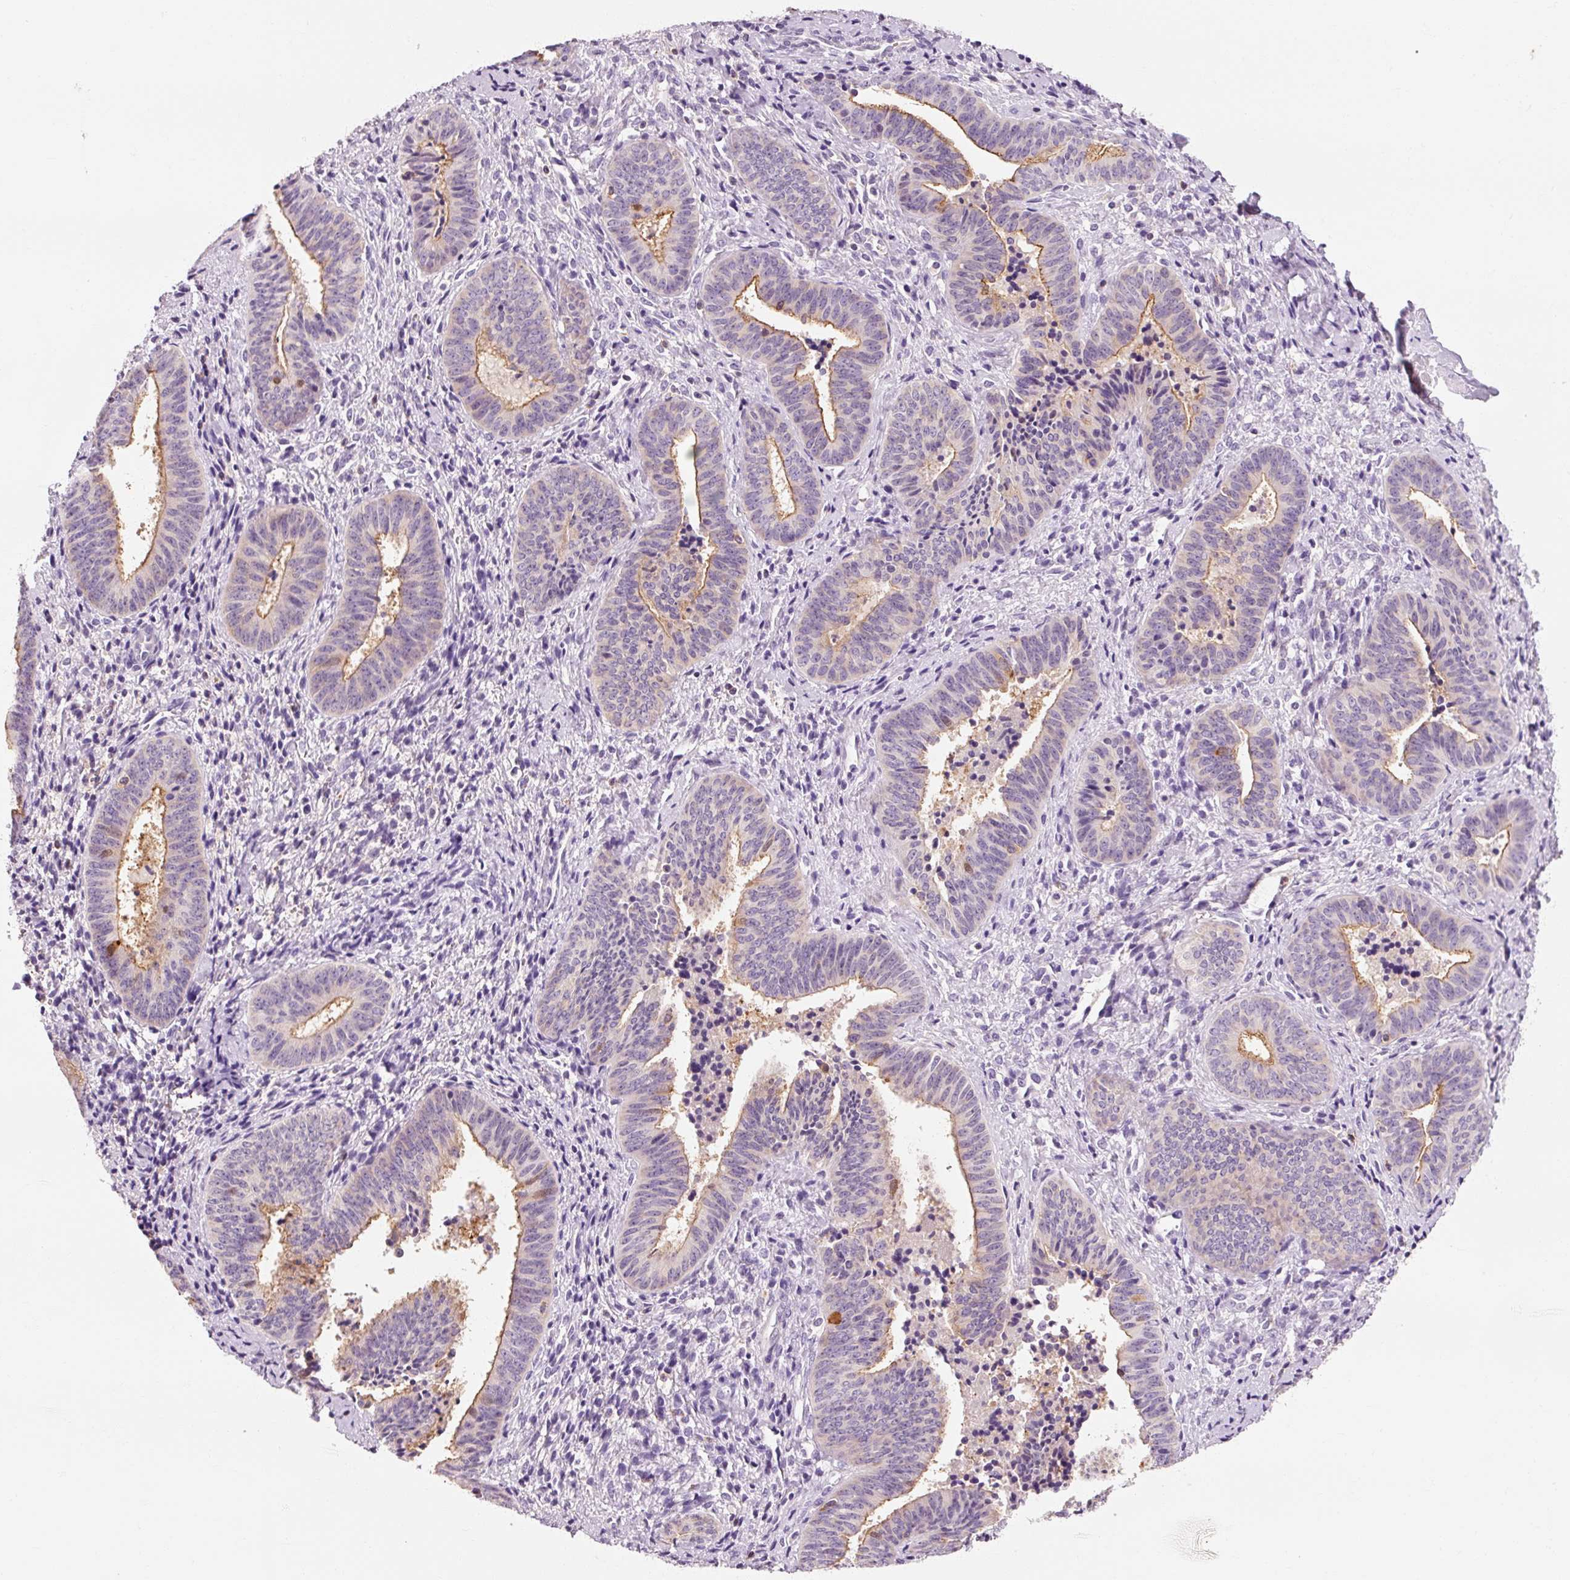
{"staining": {"intensity": "moderate", "quantity": "<25%", "location": "cytoplasmic/membranous"}, "tissue": "cervical cancer", "cell_type": "Tumor cells", "image_type": "cancer", "snomed": [{"axis": "morphology", "description": "Squamous cell carcinoma, NOS"}, {"axis": "topography", "description": "Cervix"}], "caption": "Immunohistochemical staining of cervical cancer shows low levels of moderate cytoplasmic/membranous staining in about <25% of tumor cells.", "gene": "OR8K1", "patient": {"sex": "female", "age": 59}}